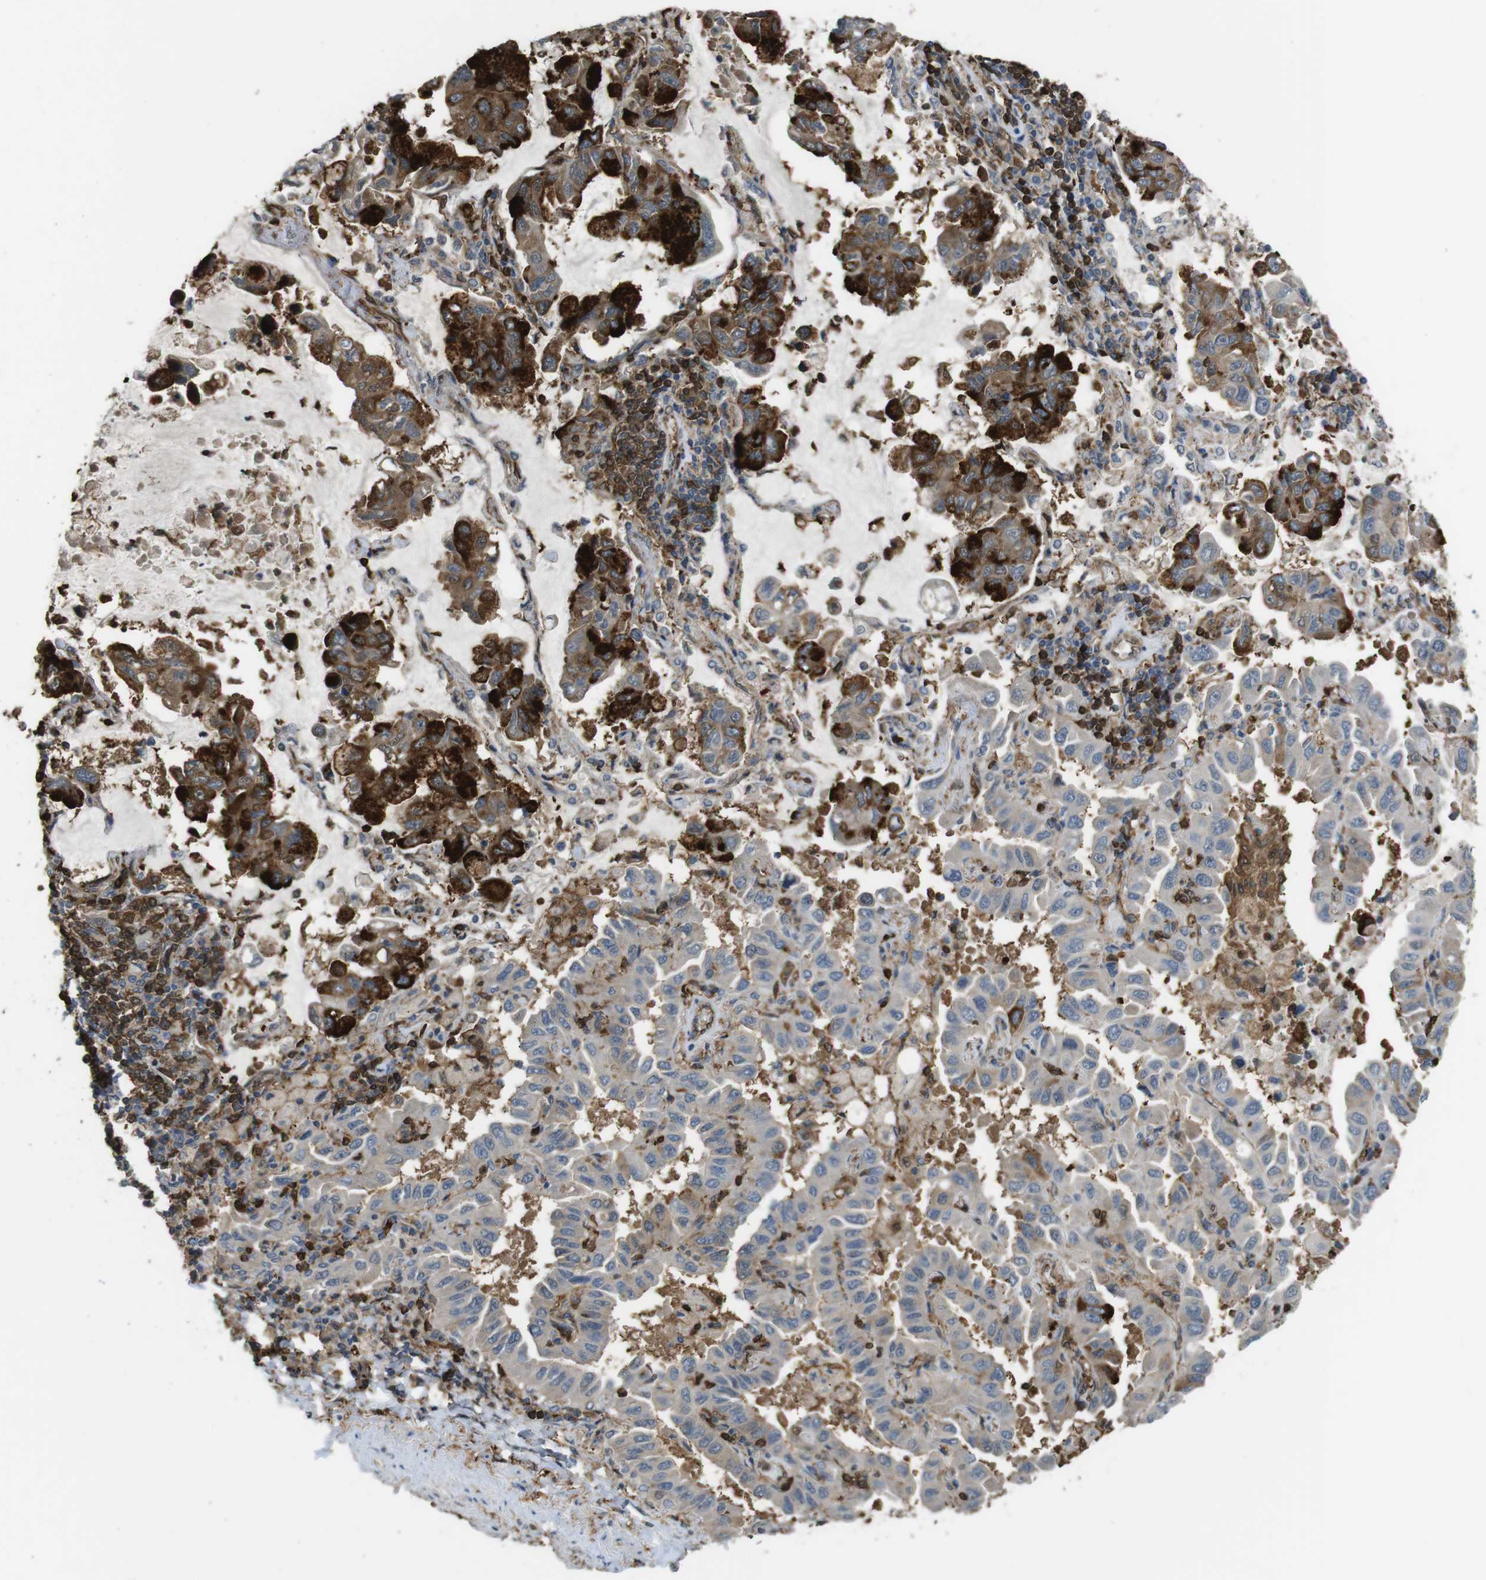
{"staining": {"intensity": "strong", "quantity": "25%-75%", "location": "cytoplasmic/membranous"}, "tissue": "lung cancer", "cell_type": "Tumor cells", "image_type": "cancer", "snomed": [{"axis": "morphology", "description": "Adenocarcinoma, NOS"}, {"axis": "topography", "description": "Lung"}], "caption": "Protein staining shows strong cytoplasmic/membranous expression in approximately 25%-75% of tumor cells in adenocarcinoma (lung).", "gene": "ARHGDIA", "patient": {"sex": "male", "age": 64}}